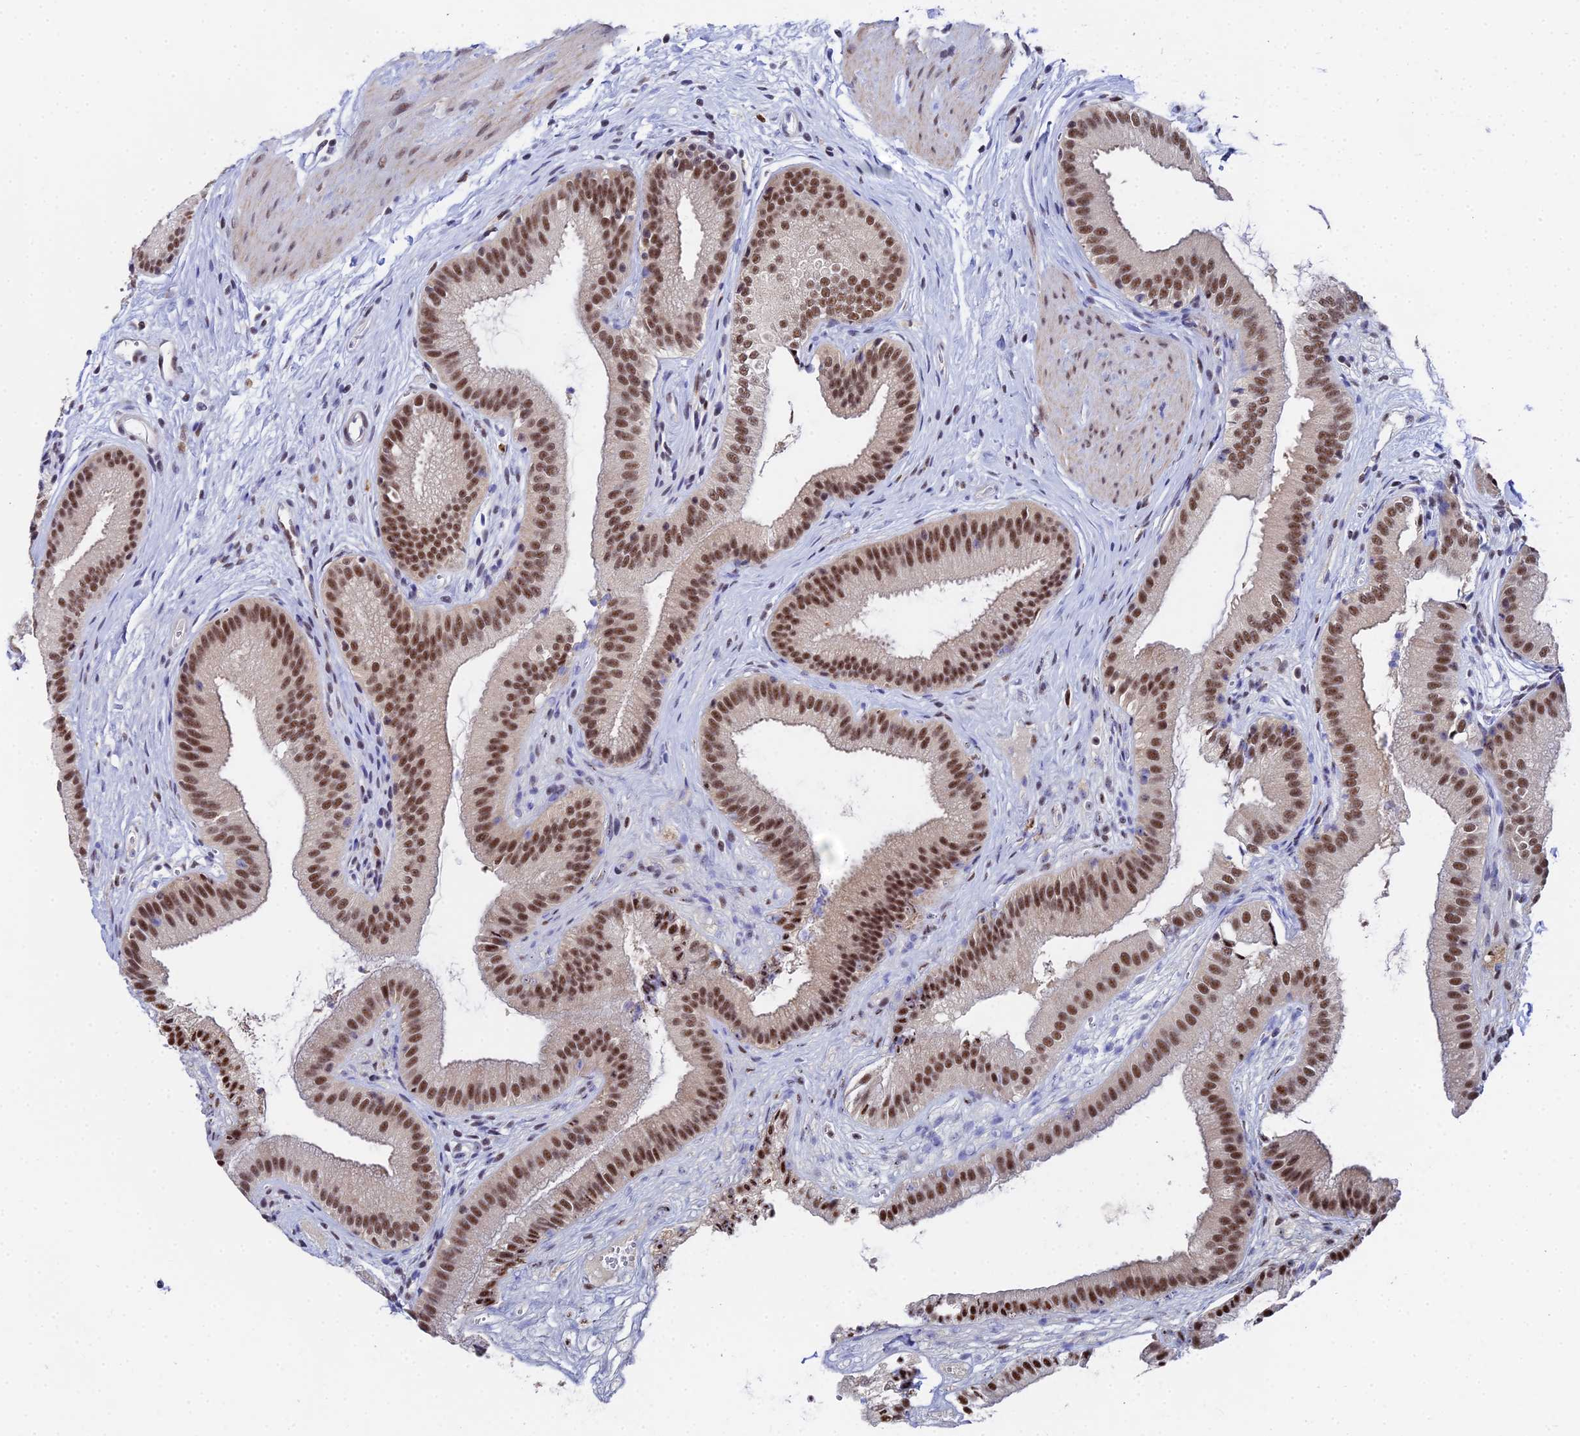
{"staining": {"intensity": "strong", "quantity": ">75%", "location": "nuclear"}, "tissue": "gallbladder", "cell_type": "Glandular cells", "image_type": "normal", "snomed": [{"axis": "morphology", "description": "Normal tissue, NOS"}, {"axis": "topography", "description": "Gallbladder"}], "caption": "Immunohistochemical staining of benign gallbladder displays high levels of strong nuclear staining in approximately >75% of glandular cells.", "gene": "MAGOHB", "patient": {"sex": "female", "age": 54}}